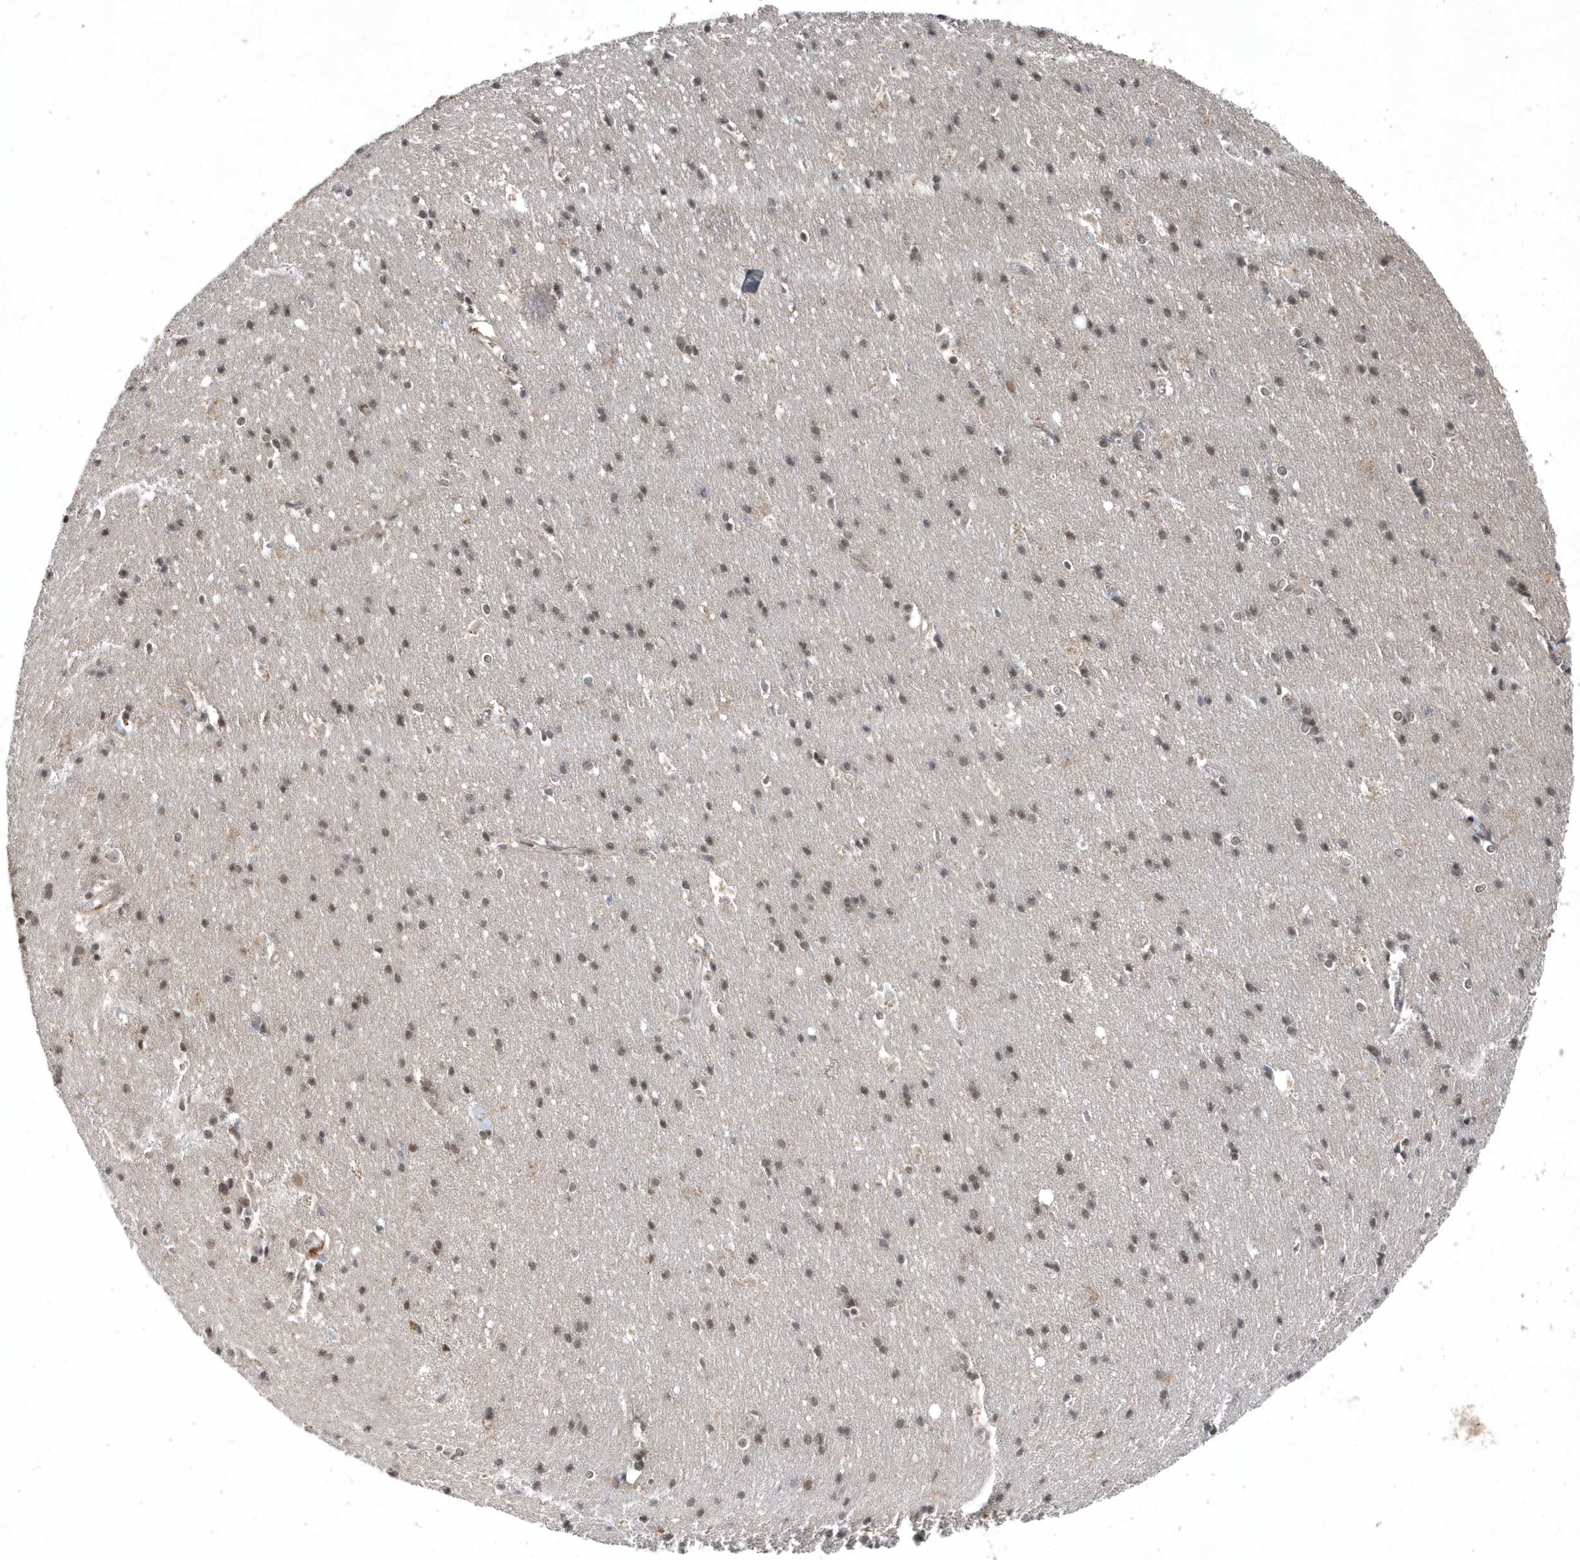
{"staining": {"intensity": "weak", "quantity": ">75%", "location": "cytoplasmic/membranous,nuclear"}, "tissue": "cerebral cortex", "cell_type": "Endothelial cells", "image_type": "normal", "snomed": [{"axis": "morphology", "description": "Normal tissue, NOS"}, {"axis": "topography", "description": "Cerebral cortex"}], "caption": "Immunohistochemistry of unremarkable cerebral cortex displays low levels of weak cytoplasmic/membranous,nuclear staining in approximately >75% of endothelial cells. The protein of interest is stained brown, and the nuclei are stained in blue (DAB (3,3'-diaminobenzidine) IHC with brightfield microscopy, high magnification).", "gene": "QTRT2", "patient": {"sex": "male", "age": 54}}